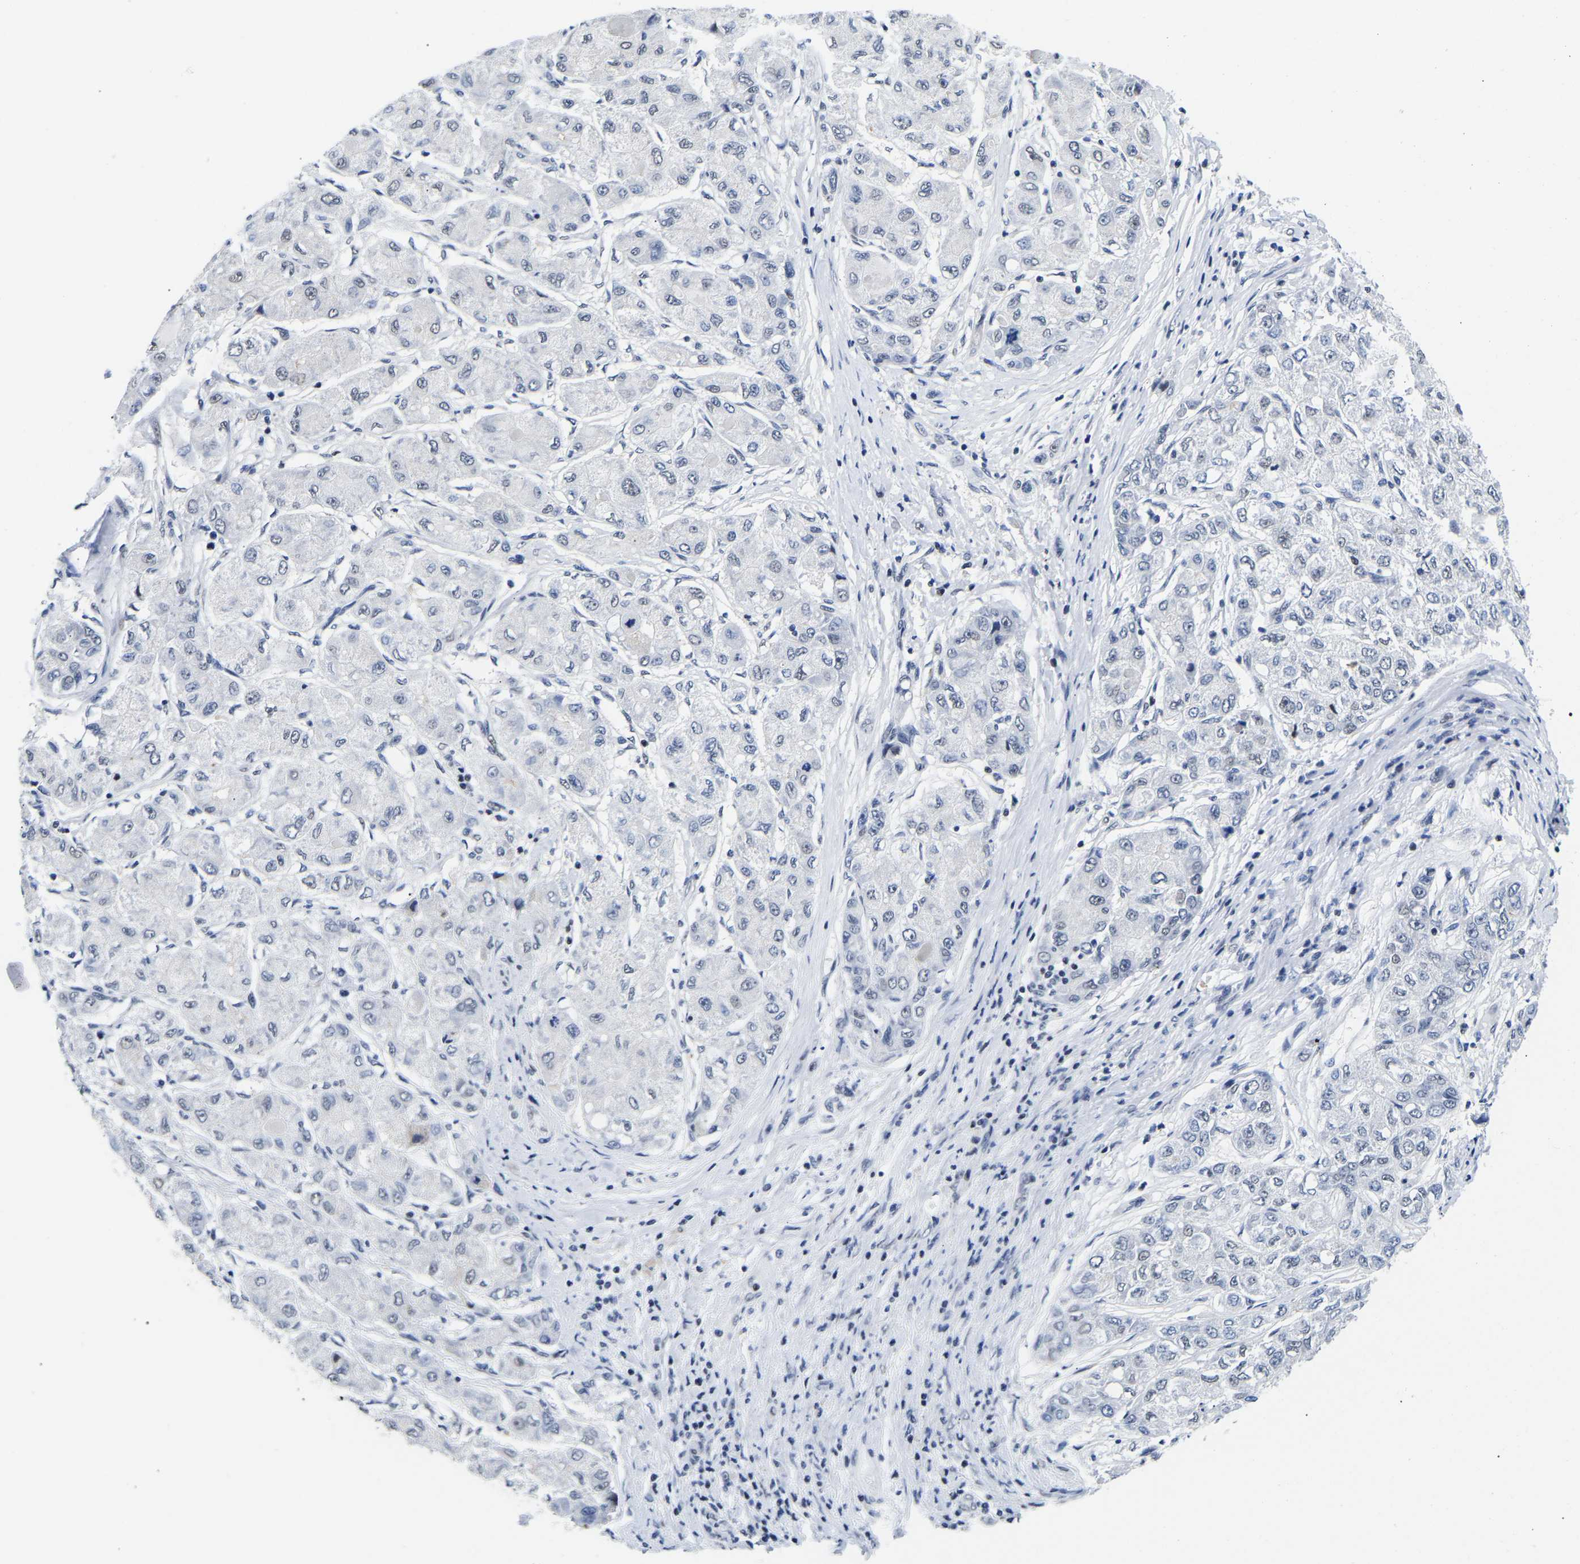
{"staining": {"intensity": "negative", "quantity": "none", "location": "none"}, "tissue": "liver cancer", "cell_type": "Tumor cells", "image_type": "cancer", "snomed": [{"axis": "morphology", "description": "Carcinoma, Hepatocellular, NOS"}, {"axis": "topography", "description": "Liver"}], "caption": "There is no significant expression in tumor cells of liver hepatocellular carcinoma.", "gene": "PTRHD1", "patient": {"sex": "male", "age": 80}}